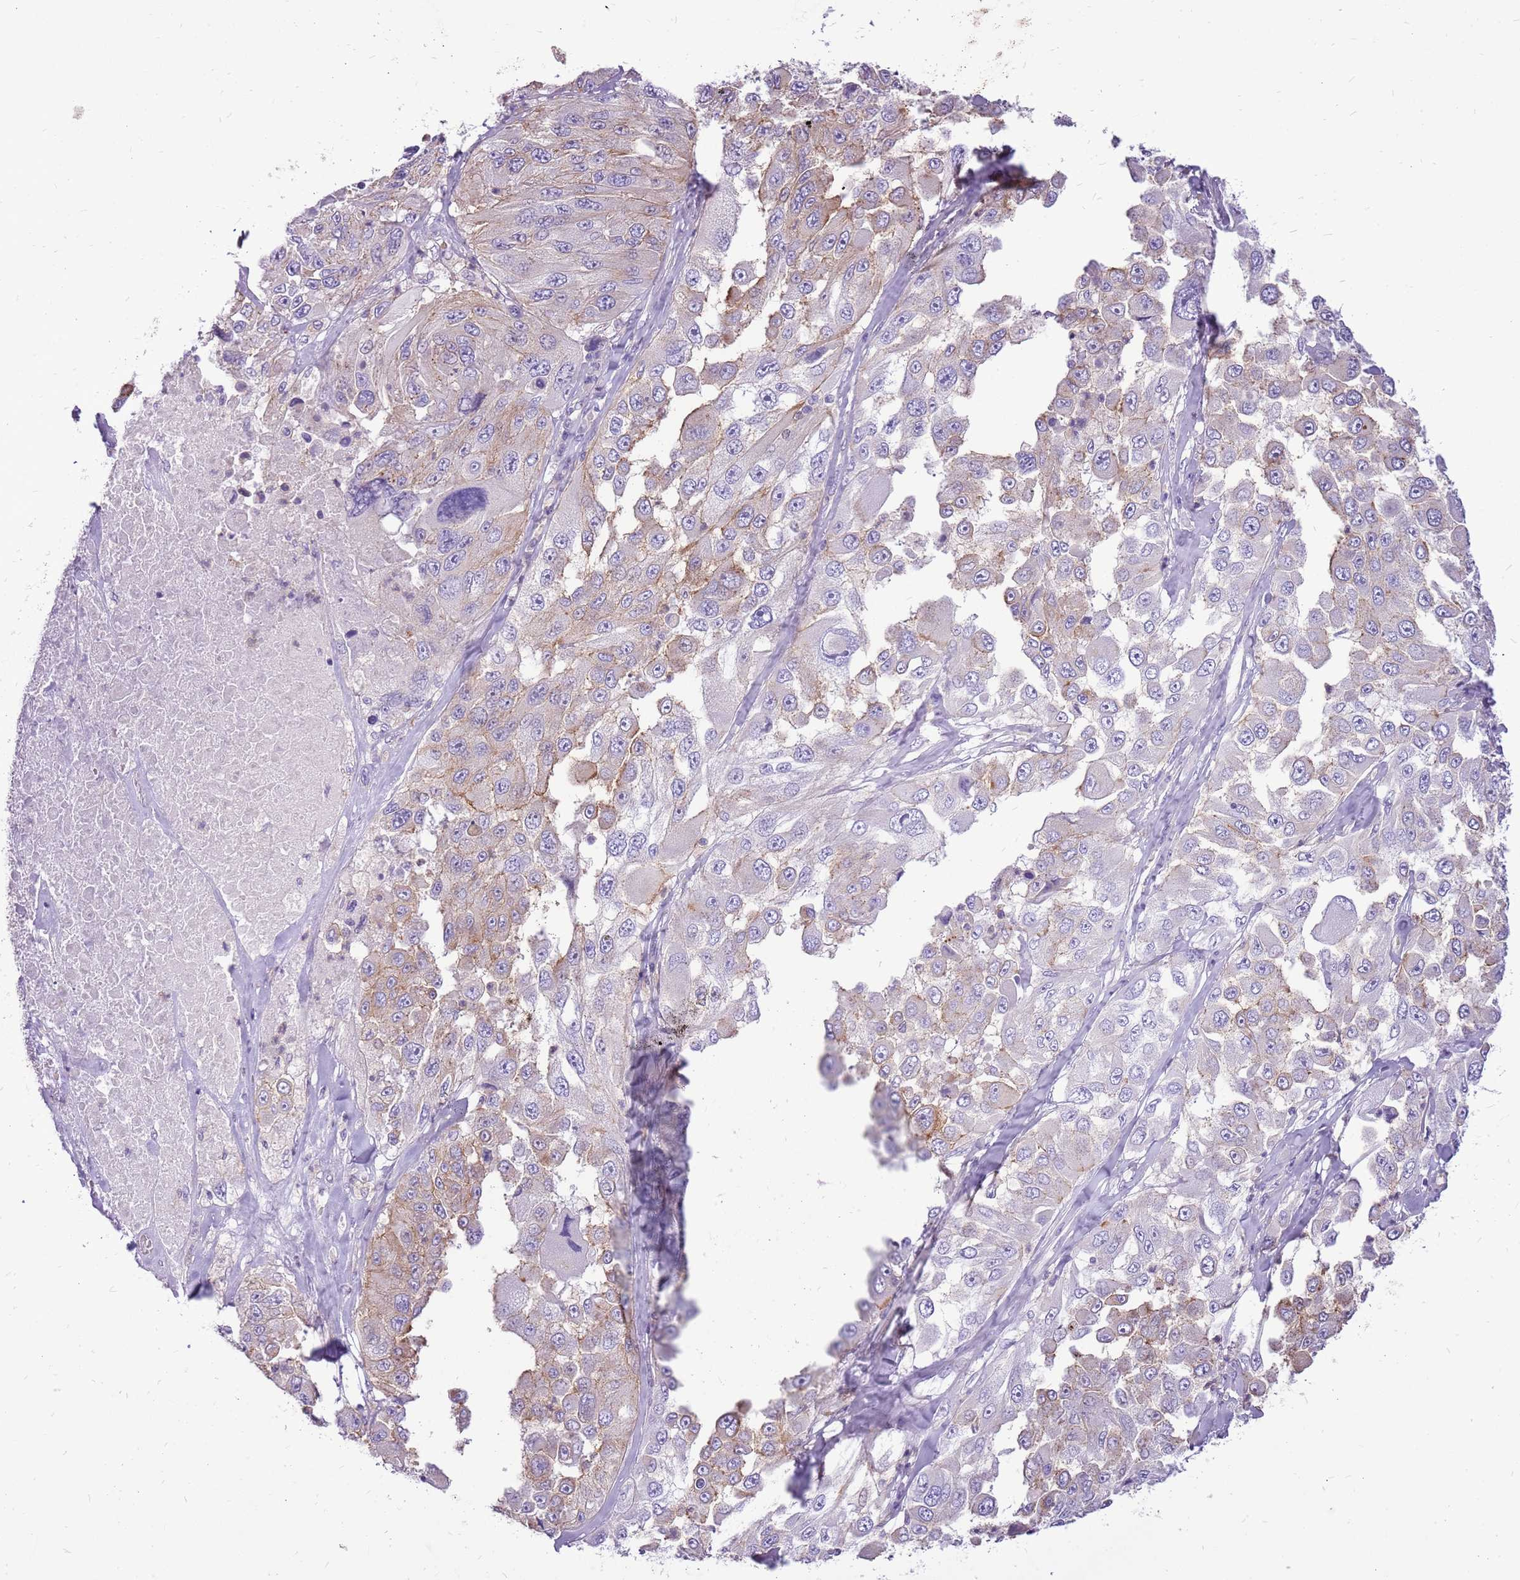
{"staining": {"intensity": "weak", "quantity": "<25%", "location": "cytoplasmic/membranous"}, "tissue": "melanoma", "cell_type": "Tumor cells", "image_type": "cancer", "snomed": [{"axis": "morphology", "description": "Malignant melanoma, Metastatic site"}, {"axis": "topography", "description": "Lymph node"}], "caption": "Tumor cells are negative for brown protein staining in malignant melanoma (metastatic site). The staining is performed using DAB brown chromogen with nuclei counter-stained in using hematoxylin.", "gene": "WDR90", "patient": {"sex": "male", "age": 62}}